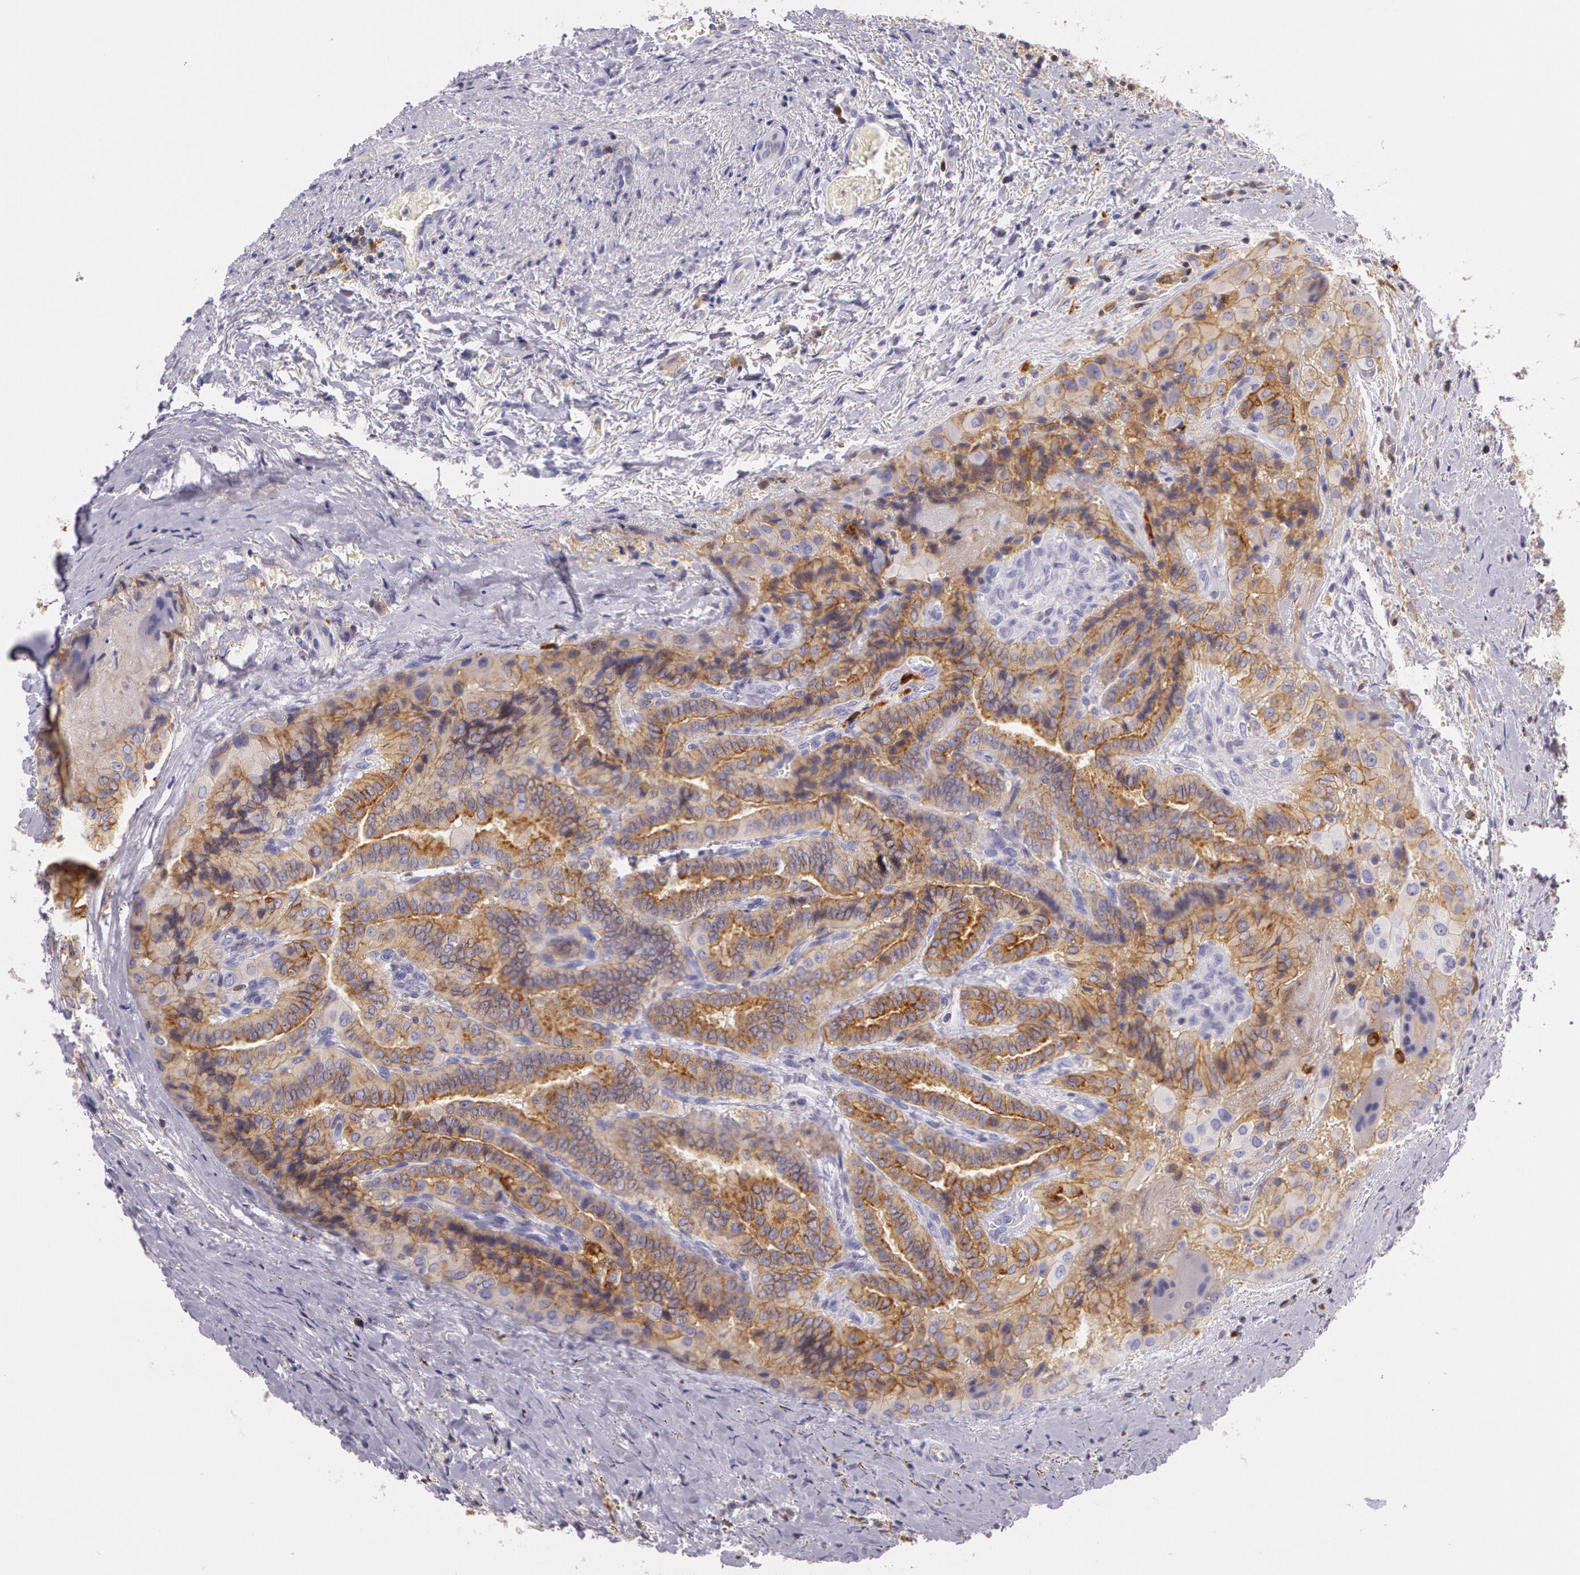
{"staining": {"intensity": "moderate", "quantity": ">75%", "location": "cytoplasmic/membranous"}, "tissue": "thyroid cancer", "cell_type": "Tumor cells", "image_type": "cancer", "snomed": [{"axis": "morphology", "description": "Papillary adenocarcinoma, NOS"}, {"axis": "topography", "description": "Thyroid gland"}], "caption": "Human thyroid papillary adenocarcinoma stained for a protein (brown) exhibits moderate cytoplasmic/membranous positive positivity in about >75% of tumor cells.", "gene": "LY75", "patient": {"sex": "female", "age": 71}}